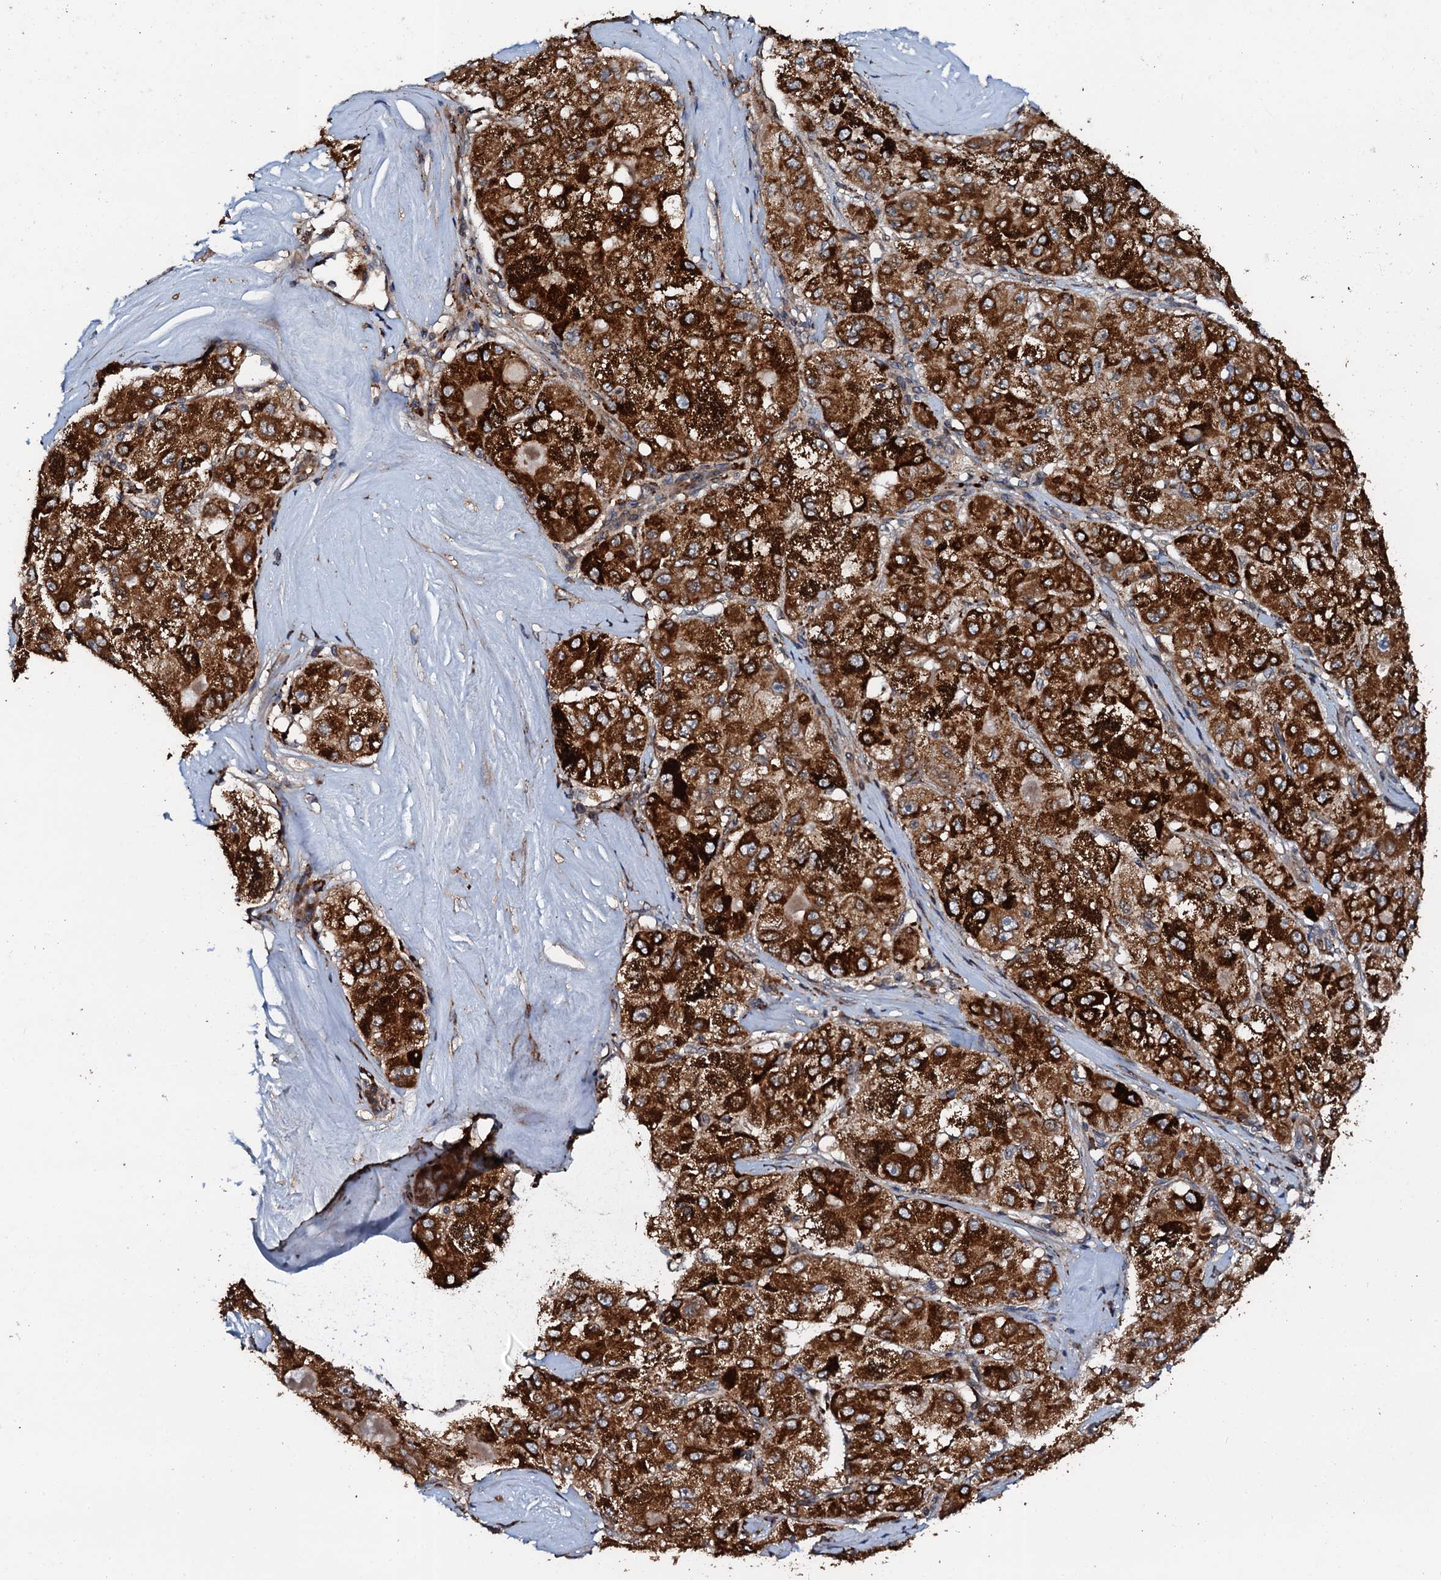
{"staining": {"intensity": "strong", "quantity": ">75%", "location": "cytoplasmic/membranous"}, "tissue": "liver cancer", "cell_type": "Tumor cells", "image_type": "cancer", "snomed": [{"axis": "morphology", "description": "Carcinoma, Hepatocellular, NOS"}, {"axis": "topography", "description": "Liver"}], "caption": "Hepatocellular carcinoma (liver) tissue shows strong cytoplasmic/membranous staining in about >75% of tumor cells", "gene": "GLCE", "patient": {"sex": "male", "age": 80}}